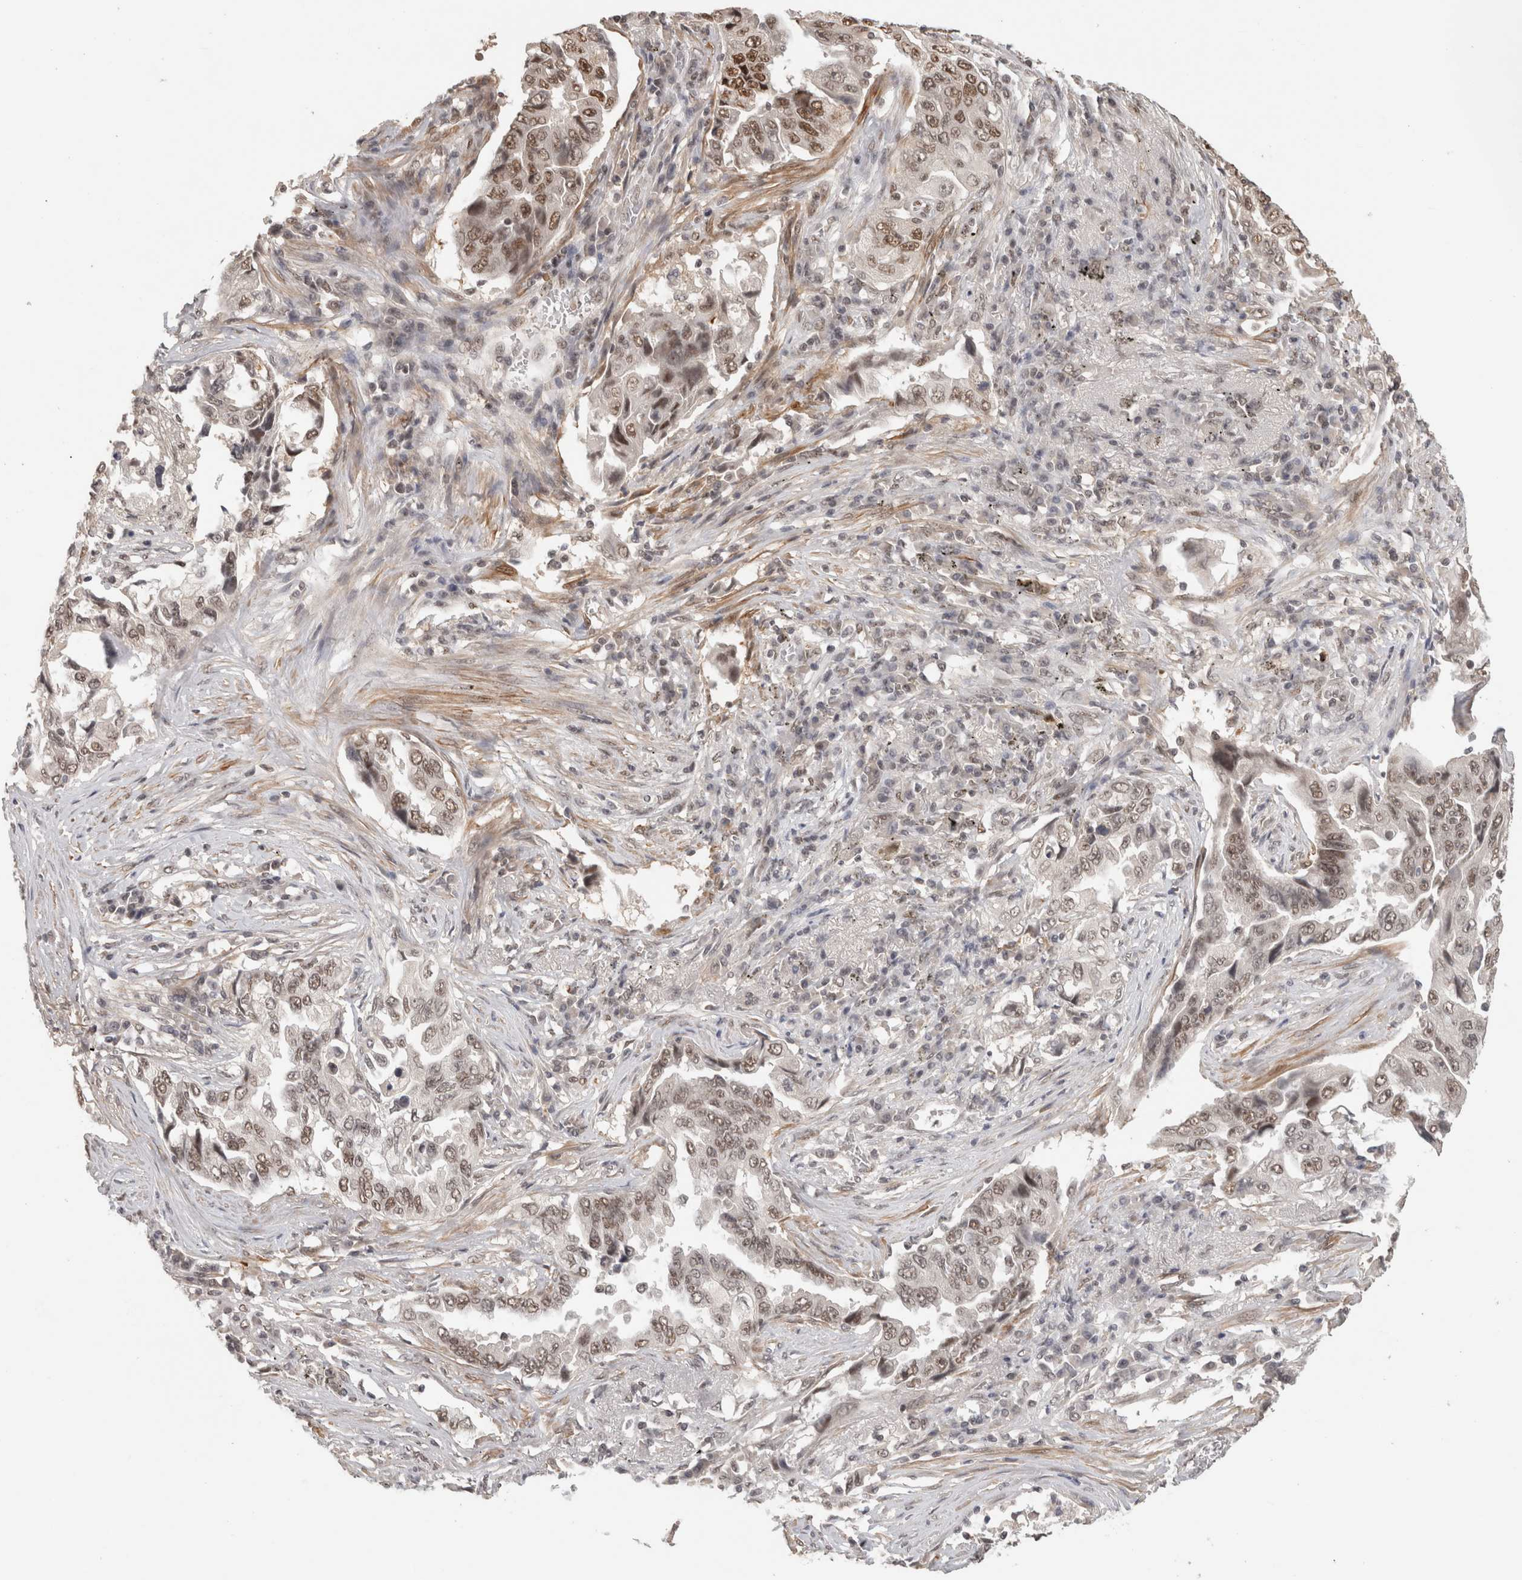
{"staining": {"intensity": "weak", "quantity": ">75%", "location": "nuclear"}, "tissue": "lung cancer", "cell_type": "Tumor cells", "image_type": "cancer", "snomed": [{"axis": "morphology", "description": "Adenocarcinoma, NOS"}, {"axis": "topography", "description": "Lung"}], "caption": "Immunohistochemistry of lung cancer (adenocarcinoma) shows low levels of weak nuclear expression in about >75% of tumor cells.", "gene": "ZNF830", "patient": {"sex": "female", "age": 51}}